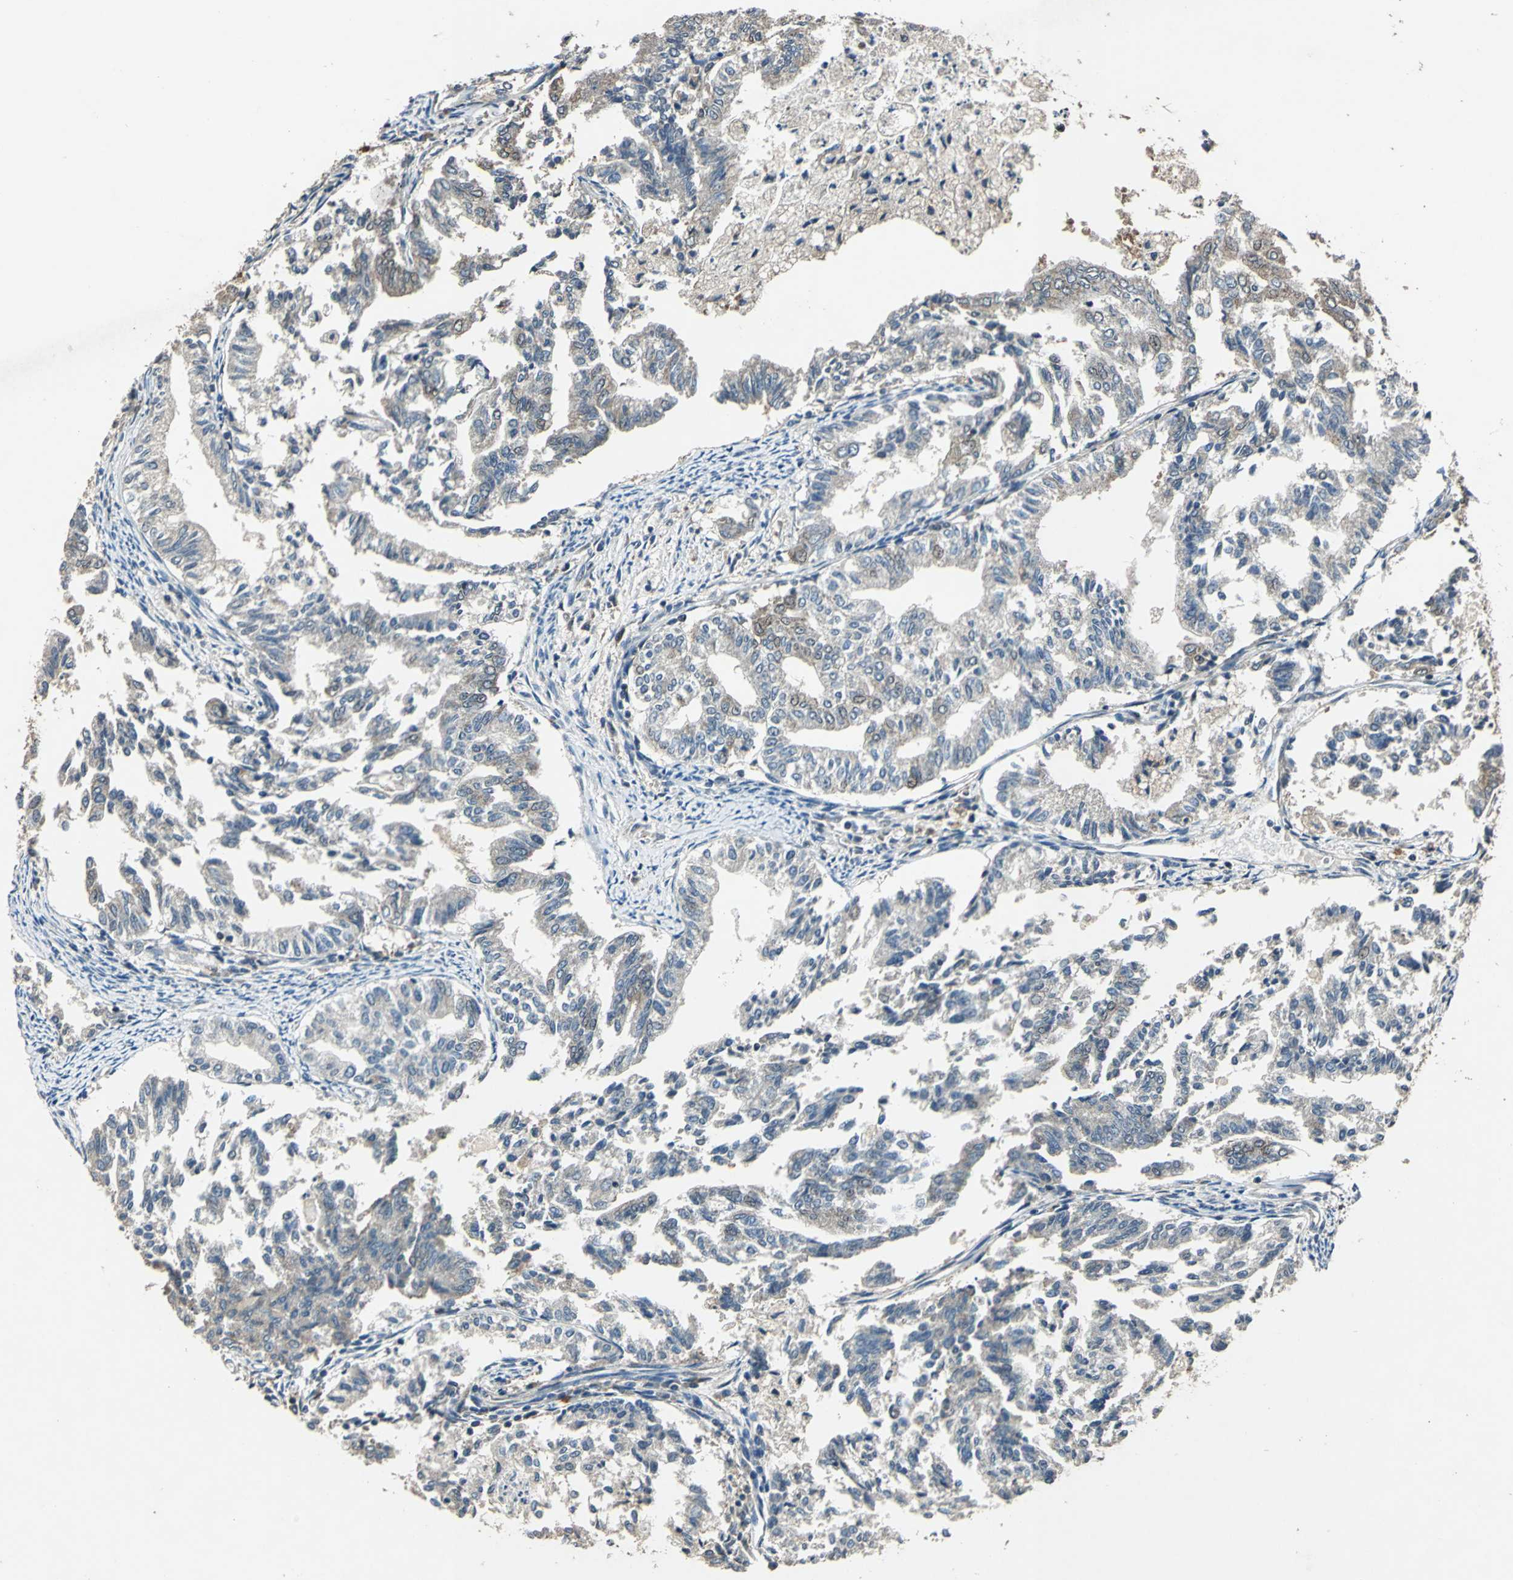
{"staining": {"intensity": "moderate", "quantity": "<25%", "location": "cytoplasmic/membranous"}, "tissue": "endometrial cancer", "cell_type": "Tumor cells", "image_type": "cancer", "snomed": [{"axis": "morphology", "description": "Adenocarcinoma, NOS"}, {"axis": "topography", "description": "Endometrium"}], "caption": "This is an image of immunohistochemistry staining of endometrial adenocarcinoma, which shows moderate staining in the cytoplasmic/membranous of tumor cells.", "gene": "AHSA1", "patient": {"sex": "female", "age": 79}}